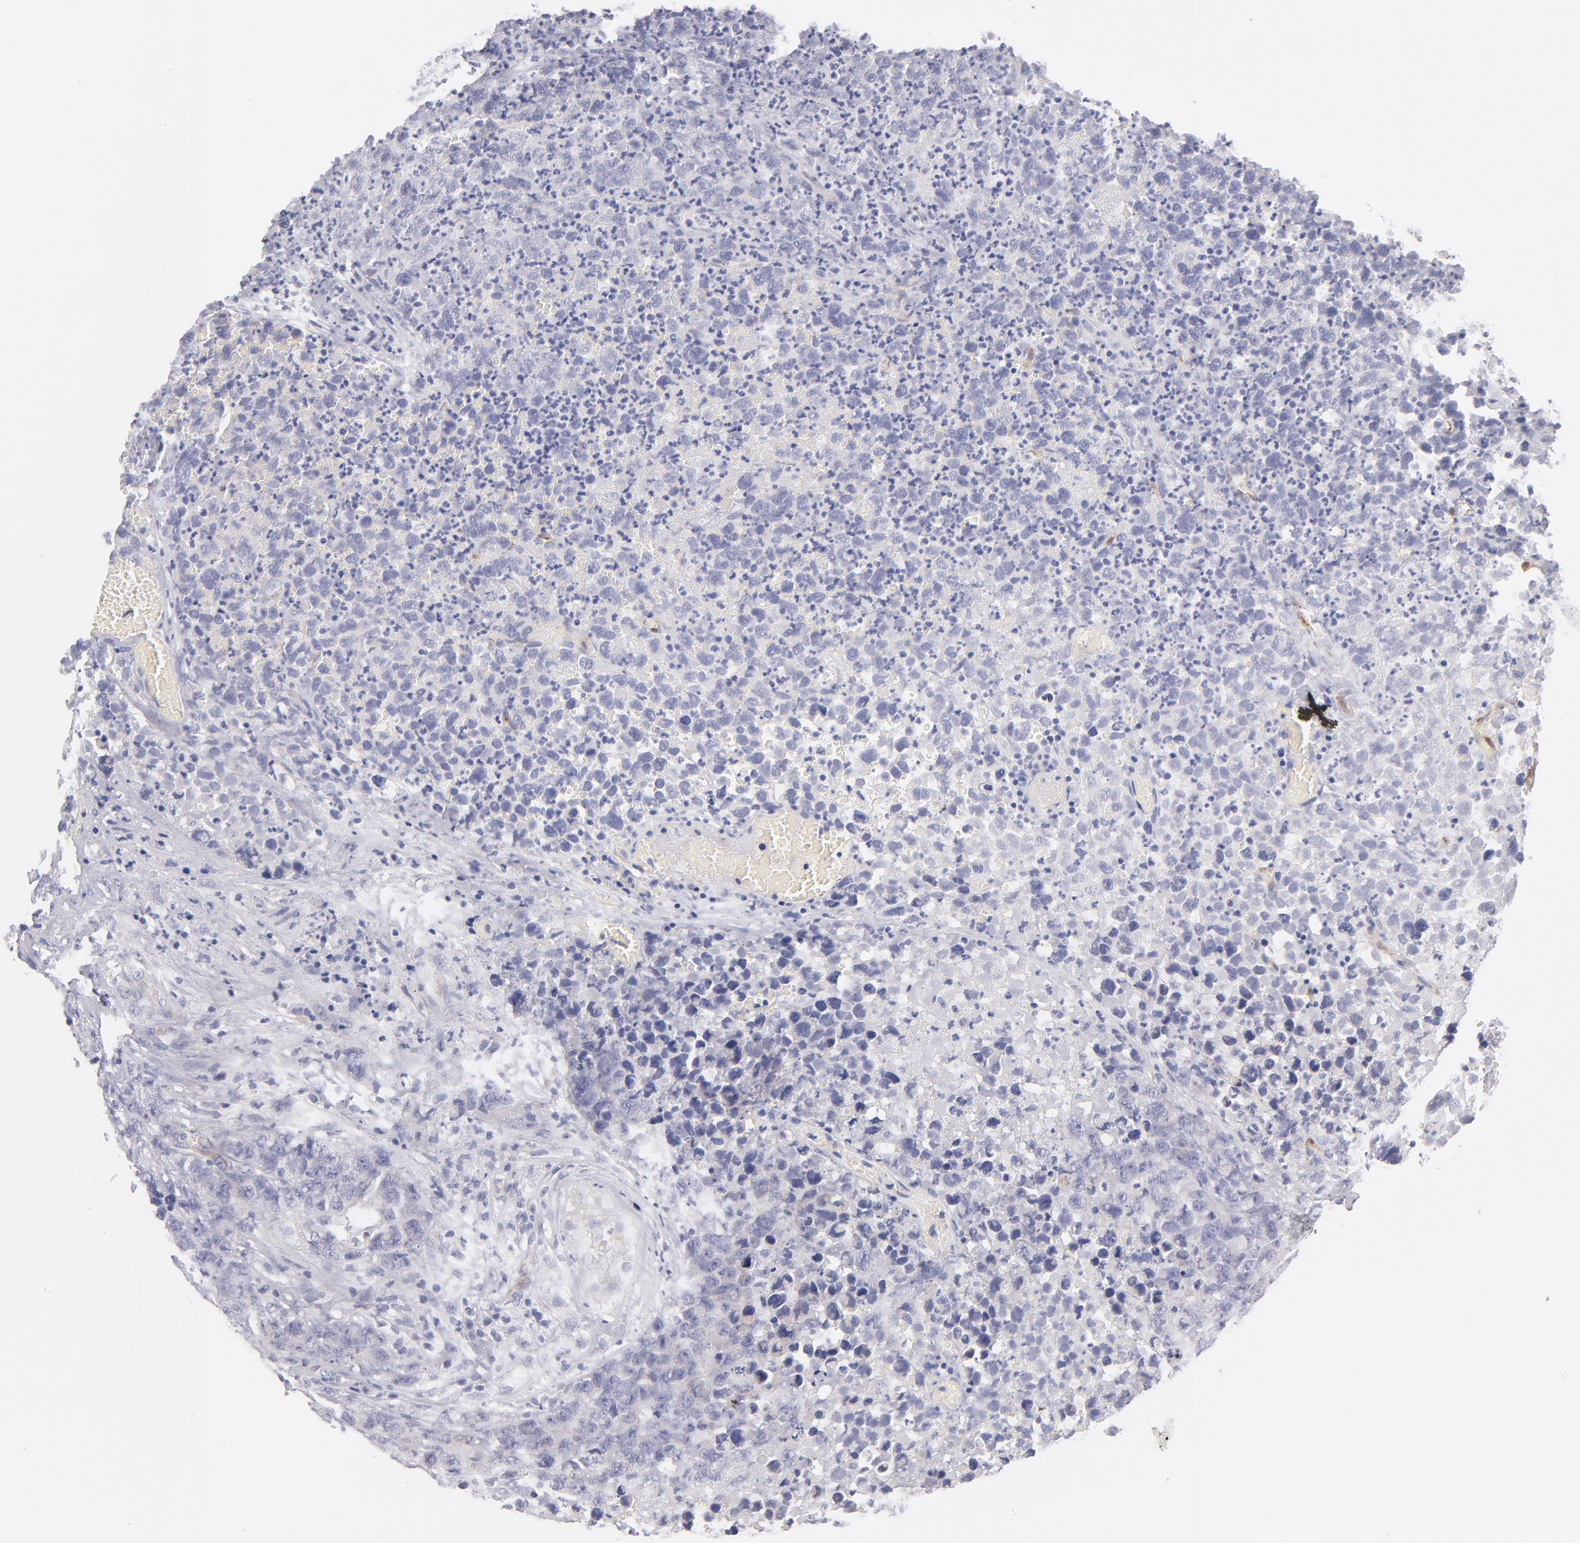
{"staining": {"intensity": "negative", "quantity": "none", "location": "none"}, "tissue": "testis cancer", "cell_type": "Tumor cells", "image_type": "cancer", "snomed": [{"axis": "morphology", "description": "Carcinoma, Embryonal, NOS"}, {"axis": "topography", "description": "Testis"}], "caption": "Embryonal carcinoma (testis) was stained to show a protein in brown. There is no significant staining in tumor cells.", "gene": "PLVAP", "patient": {"sex": "male", "age": 31}}